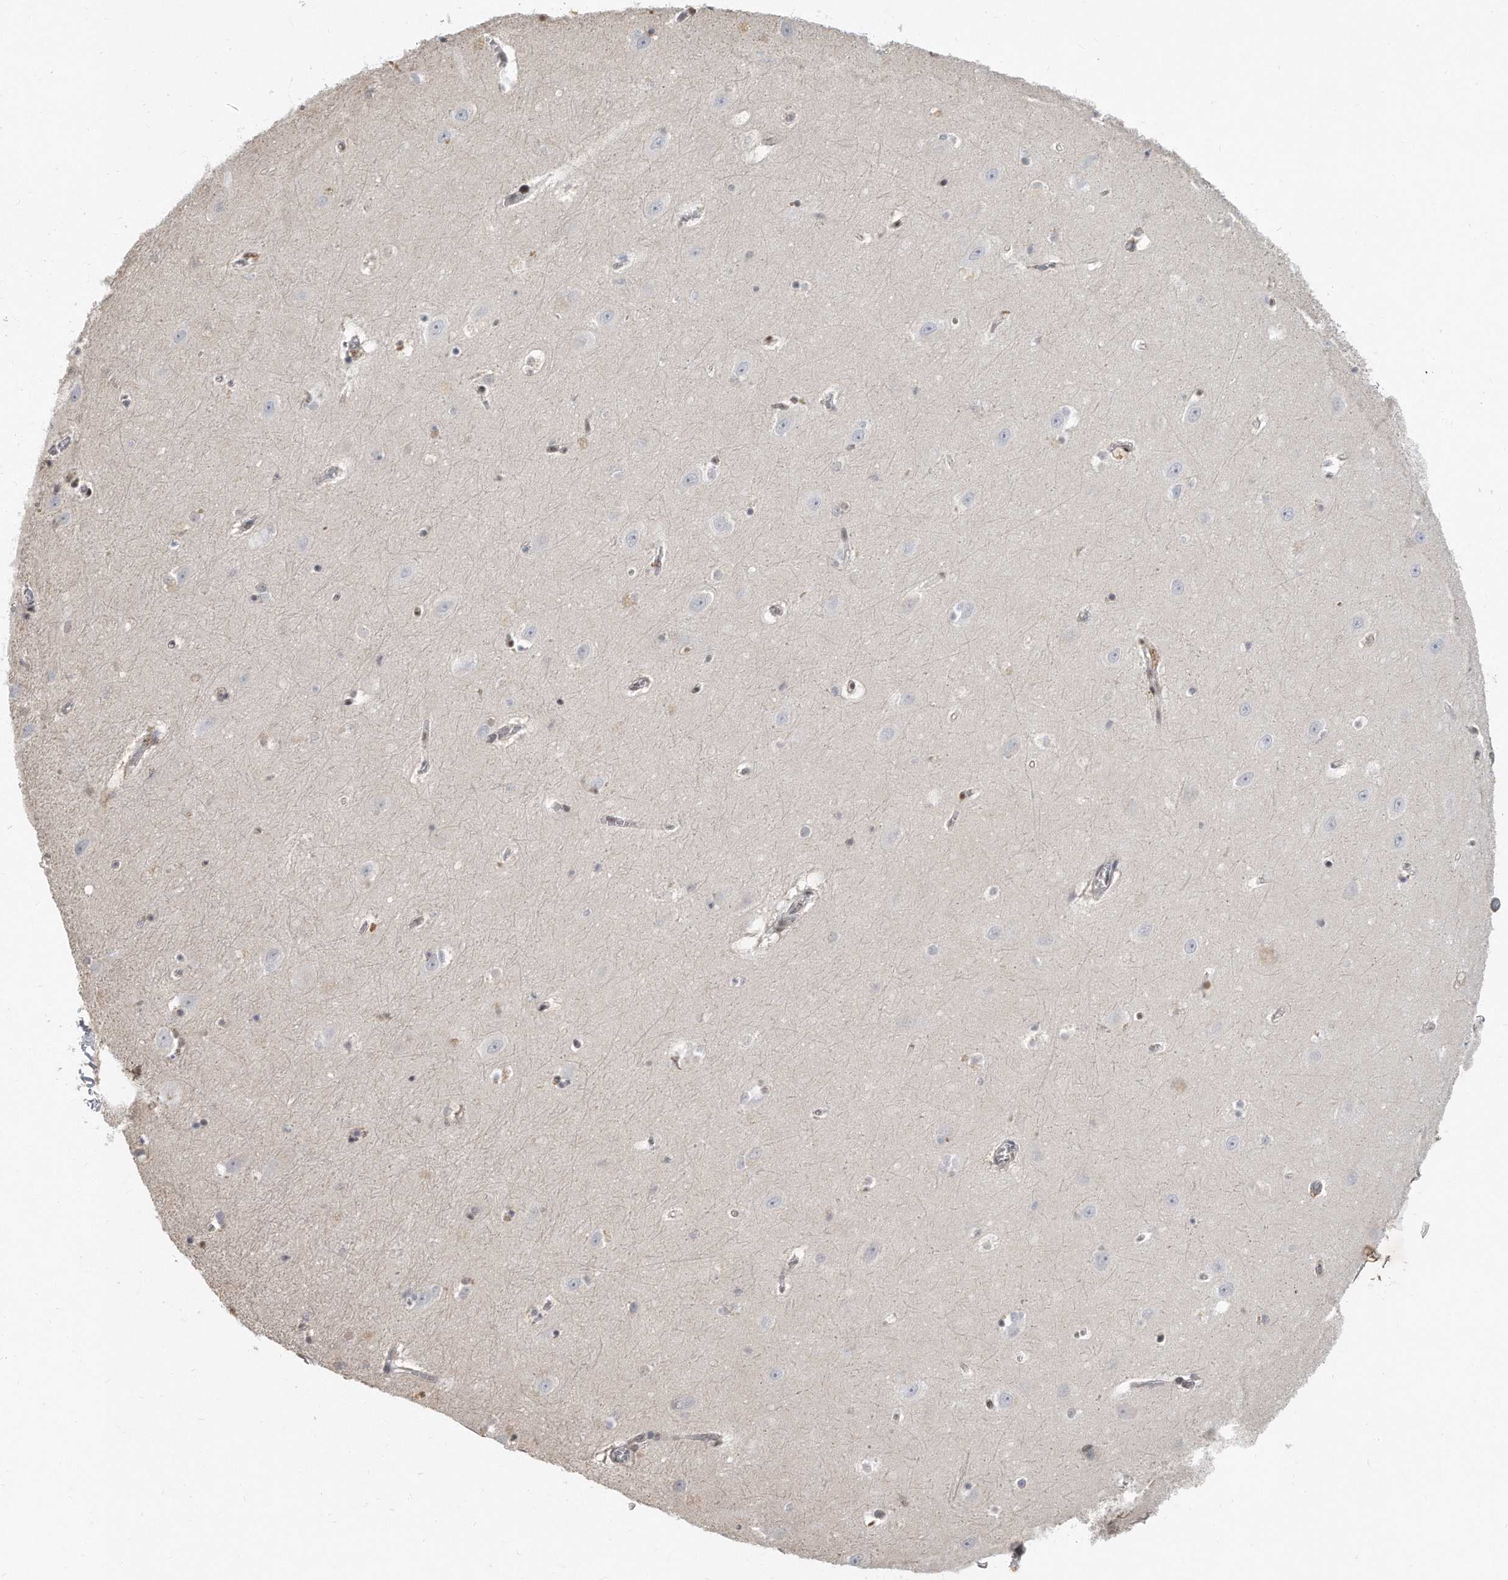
{"staining": {"intensity": "negative", "quantity": "none", "location": "none"}, "tissue": "hippocampus", "cell_type": "Glial cells", "image_type": "normal", "snomed": [{"axis": "morphology", "description": "Normal tissue, NOS"}, {"axis": "topography", "description": "Hippocampus"}], "caption": "Human hippocampus stained for a protein using IHC displays no positivity in glial cells.", "gene": "CTBP2", "patient": {"sex": "female", "age": 64}}